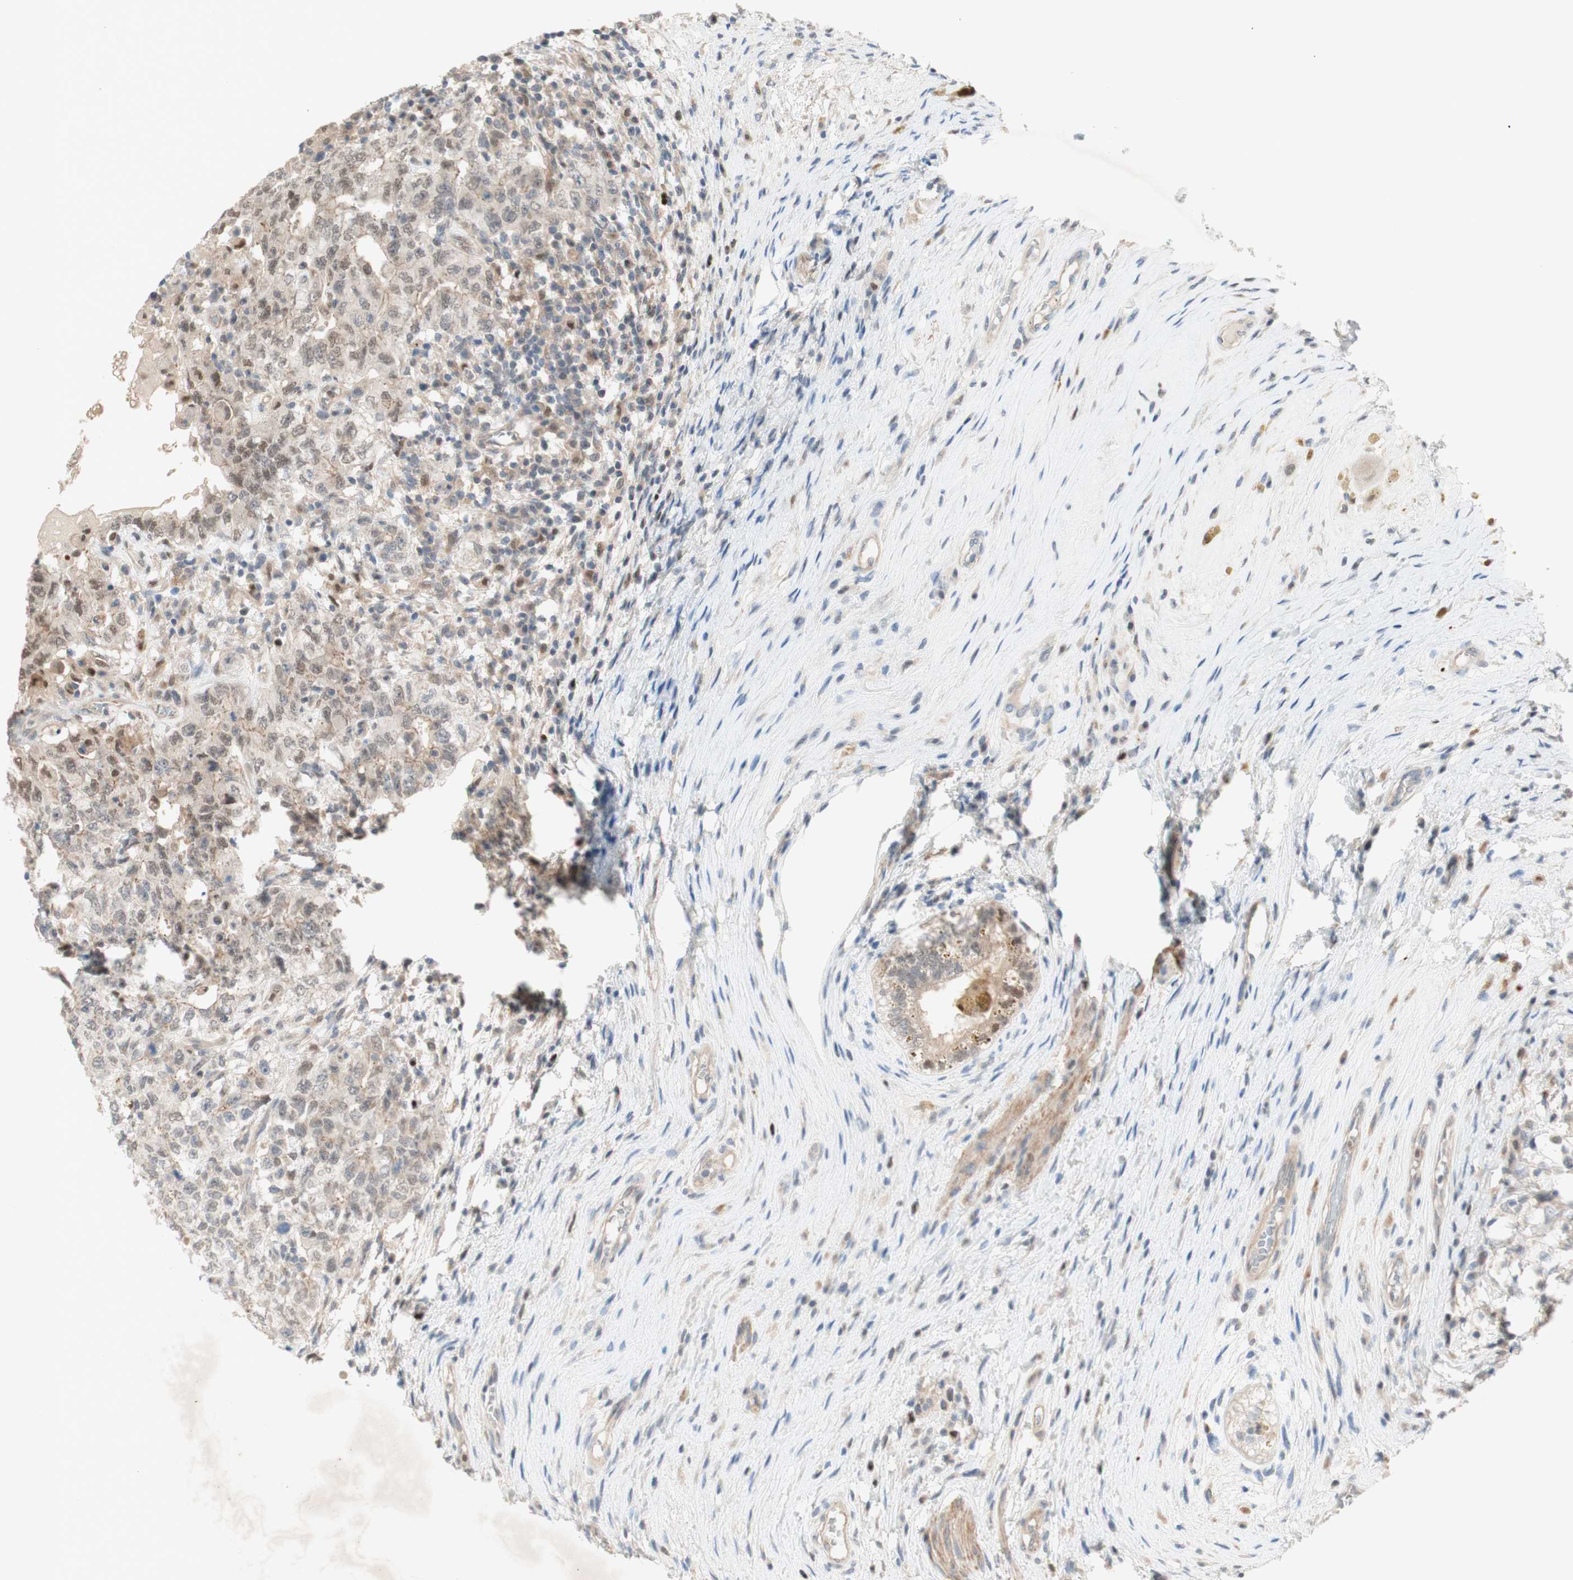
{"staining": {"intensity": "weak", "quantity": "25%-75%", "location": "nuclear"}, "tissue": "testis cancer", "cell_type": "Tumor cells", "image_type": "cancer", "snomed": [{"axis": "morphology", "description": "Carcinoma, Embryonal, NOS"}, {"axis": "topography", "description": "Testis"}], "caption": "This image displays immunohistochemistry (IHC) staining of testis cancer, with low weak nuclear positivity in about 25%-75% of tumor cells.", "gene": "RFNG", "patient": {"sex": "male", "age": 26}}